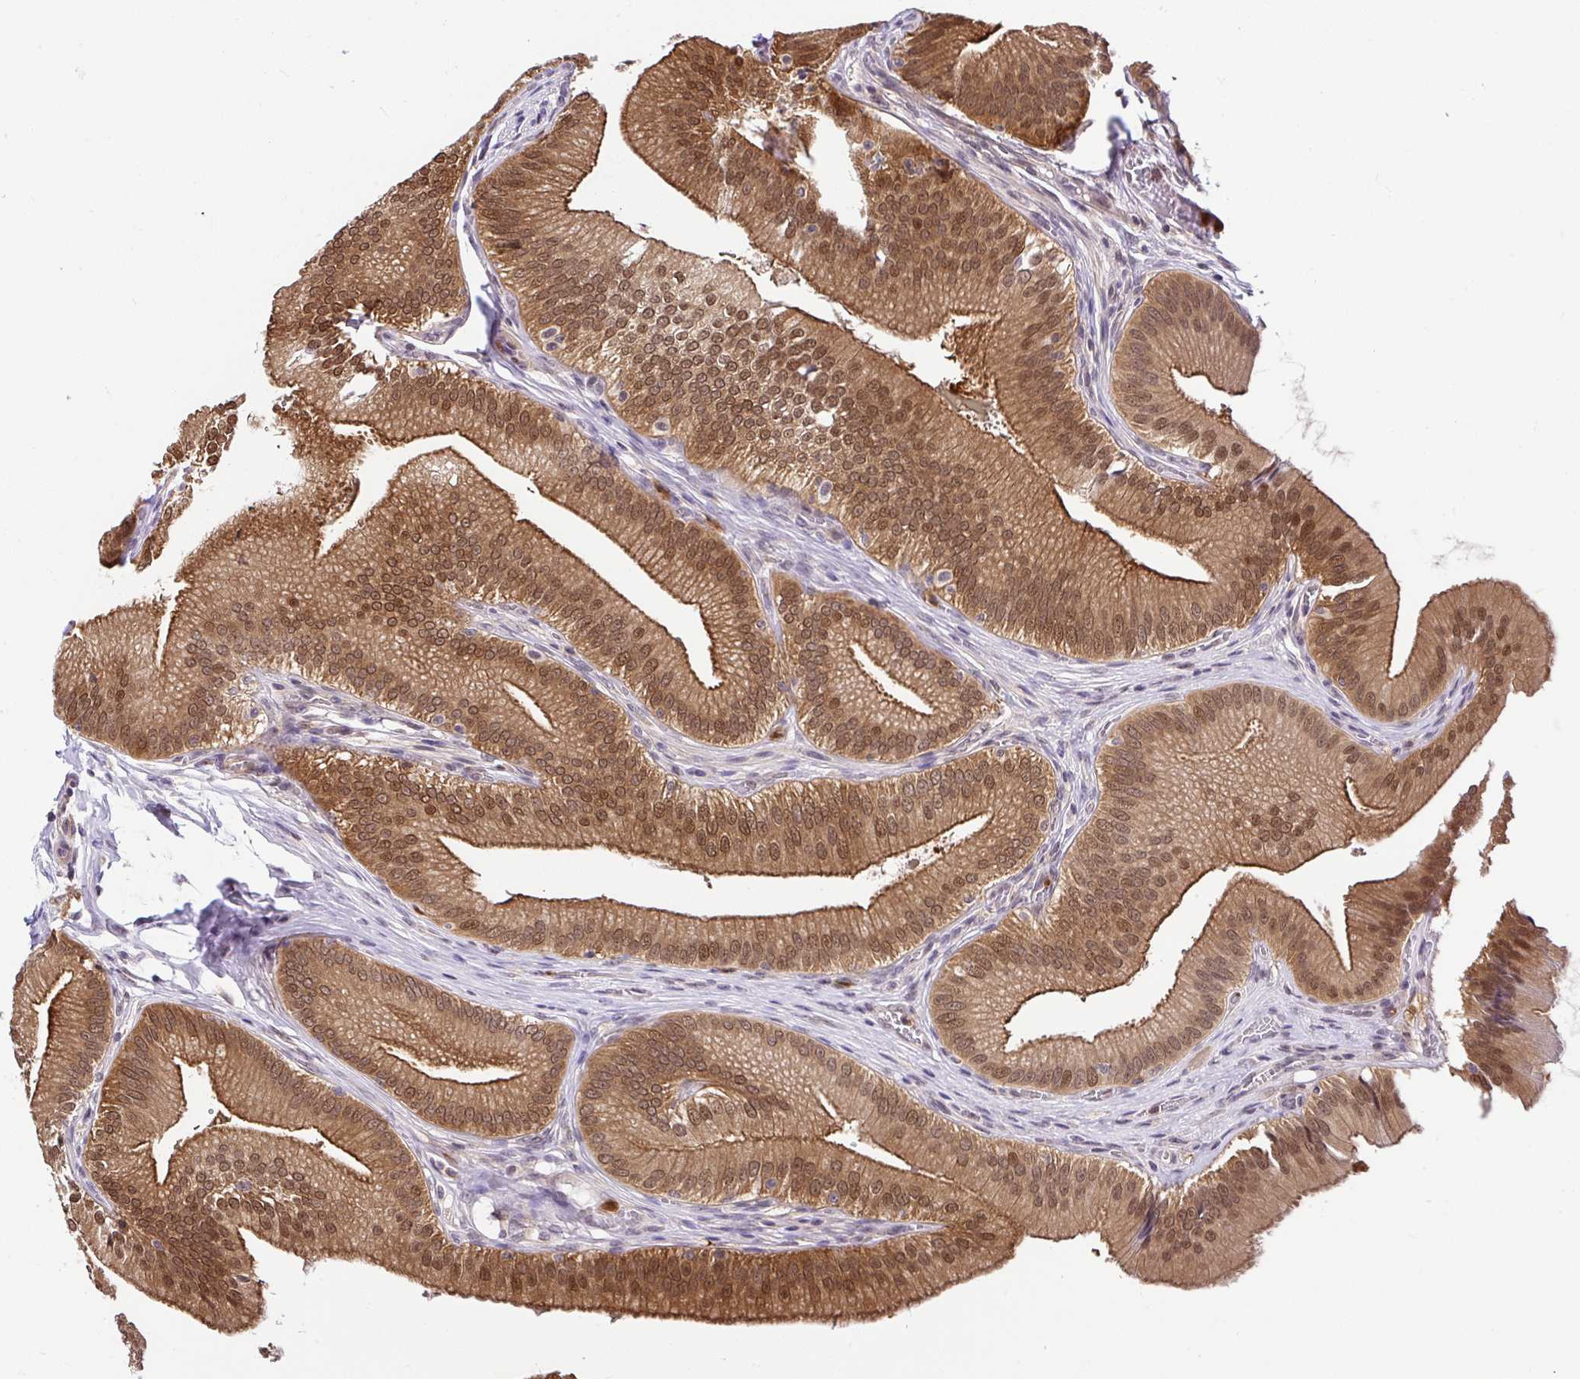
{"staining": {"intensity": "strong", "quantity": ">75%", "location": "cytoplasmic/membranous,nuclear"}, "tissue": "gallbladder", "cell_type": "Glandular cells", "image_type": "normal", "snomed": [{"axis": "morphology", "description": "Normal tissue, NOS"}, {"axis": "topography", "description": "Gallbladder"}], "caption": "A brown stain shows strong cytoplasmic/membranous,nuclear expression of a protein in glandular cells of benign human gallbladder.", "gene": "PIN4", "patient": {"sex": "male", "age": 17}}